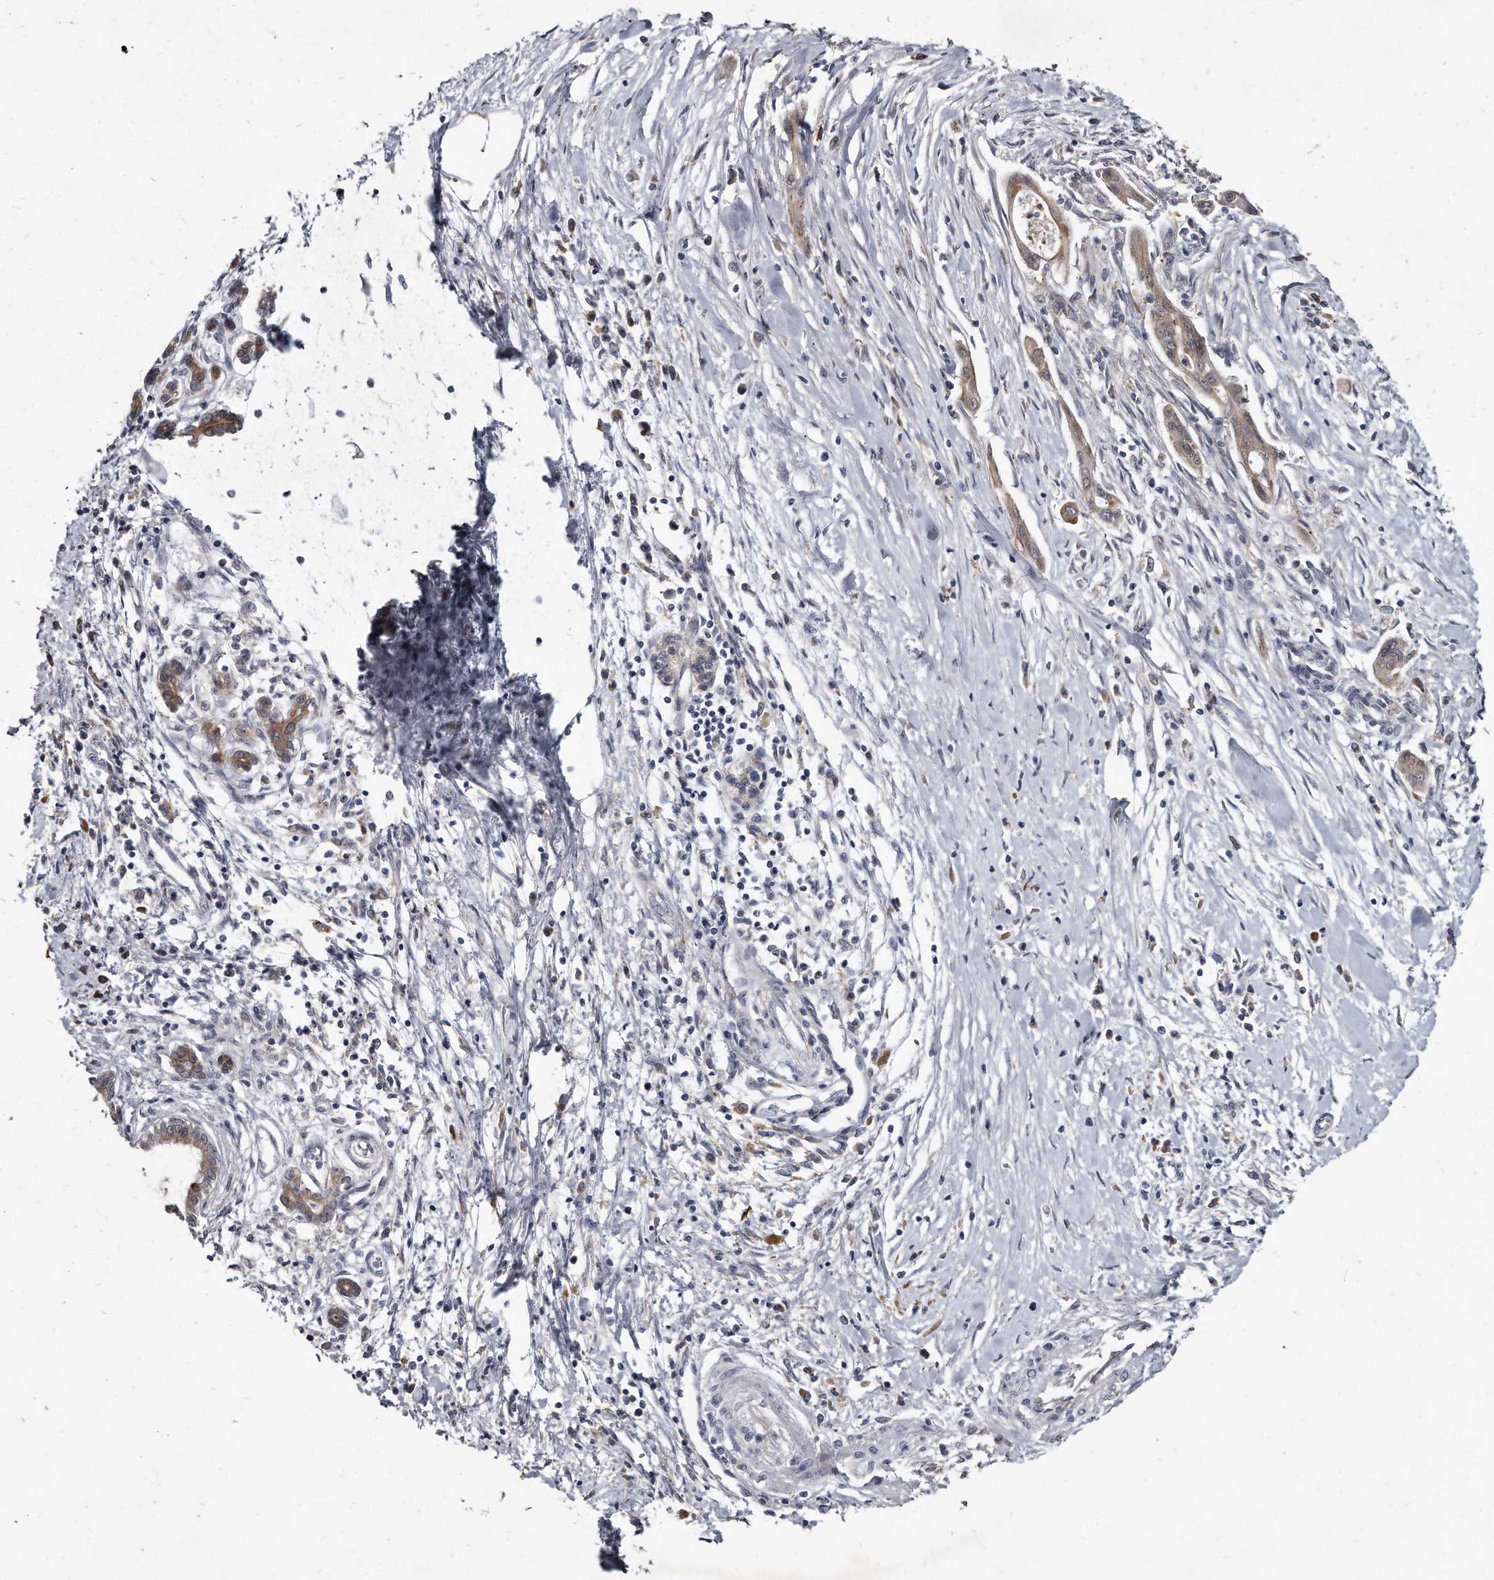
{"staining": {"intensity": "moderate", "quantity": ">75%", "location": "cytoplasmic/membranous"}, "tissue": "pancreatic cancer", "cell_type": "Tumor cells", "image_type": "cancer", "snomed": [{"axis": "morphology", "description": "Adenocarcinoma, NOS"}, {"axis": "topography", "description": "Pancreas"}], "caption": "High-magnification brightfield microscopy of pancreatic cancer (adenocarcinoma) stained with DAB (brown) and counterstained with hematoxylin (blue). tumor cells exhibit moderate cytoplasmic/membranous expression is appreciated in about>75% of cells. Using DAB (brown) and hematoxylin (blue) stains, captured at high magnification using brightfield microscopy.", "gene": "KLHDC3", "patient": {"sex": "male", "age": 58}}